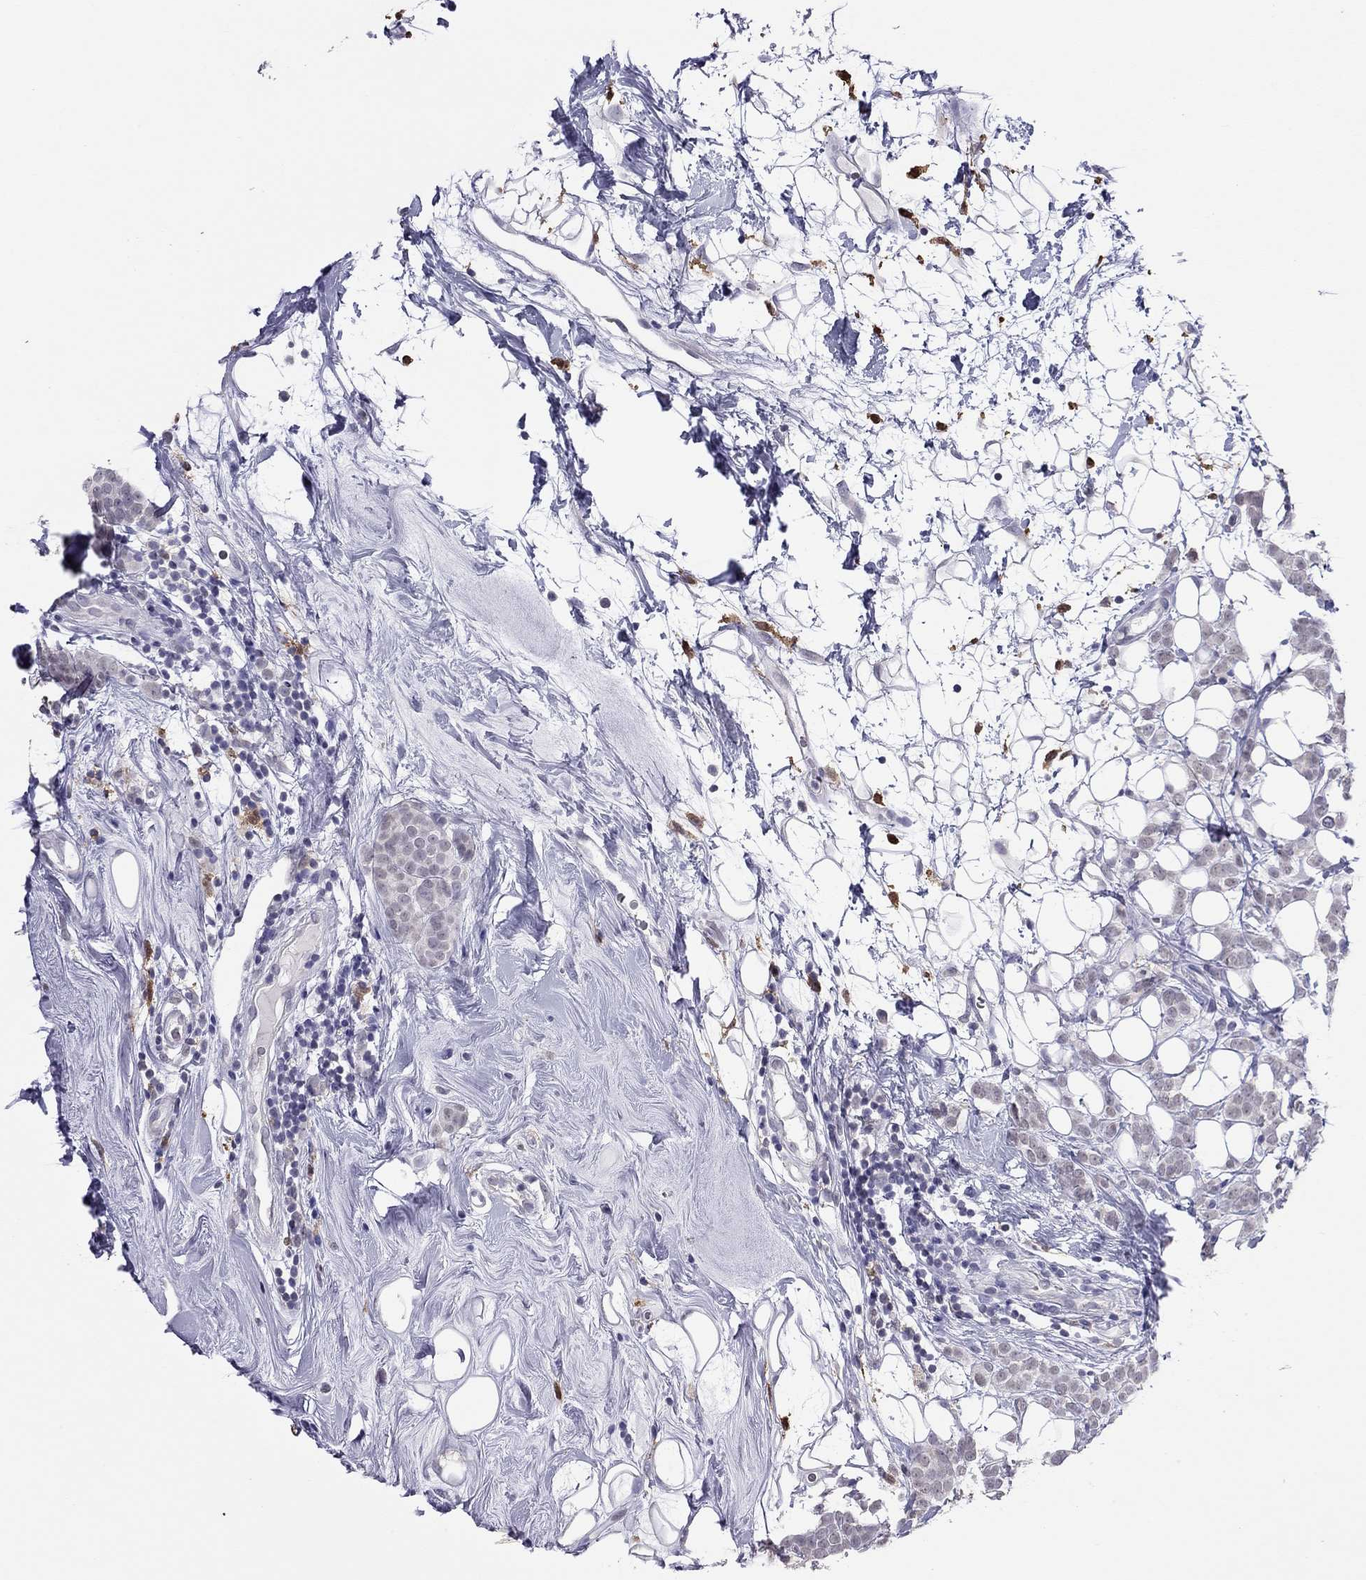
{"staining": {"intensity": "negative", "quantity": "none", "location": "none"}, "tissue": "breast cancer", "cell_type": "Tumor cells", "image_type": "cancer", "snomed": [{"axis": "morphology", "description": "Lobular carcinoma"}, {"axis": "topography", "description": "Breast"}], "caption": "Breast cancer stained for a protein using immunohistochemistry (IHC) displays no positivity tumor cells.", "gene": "PPP1R3A", "patient": {"sex": "female", "age": 49}}